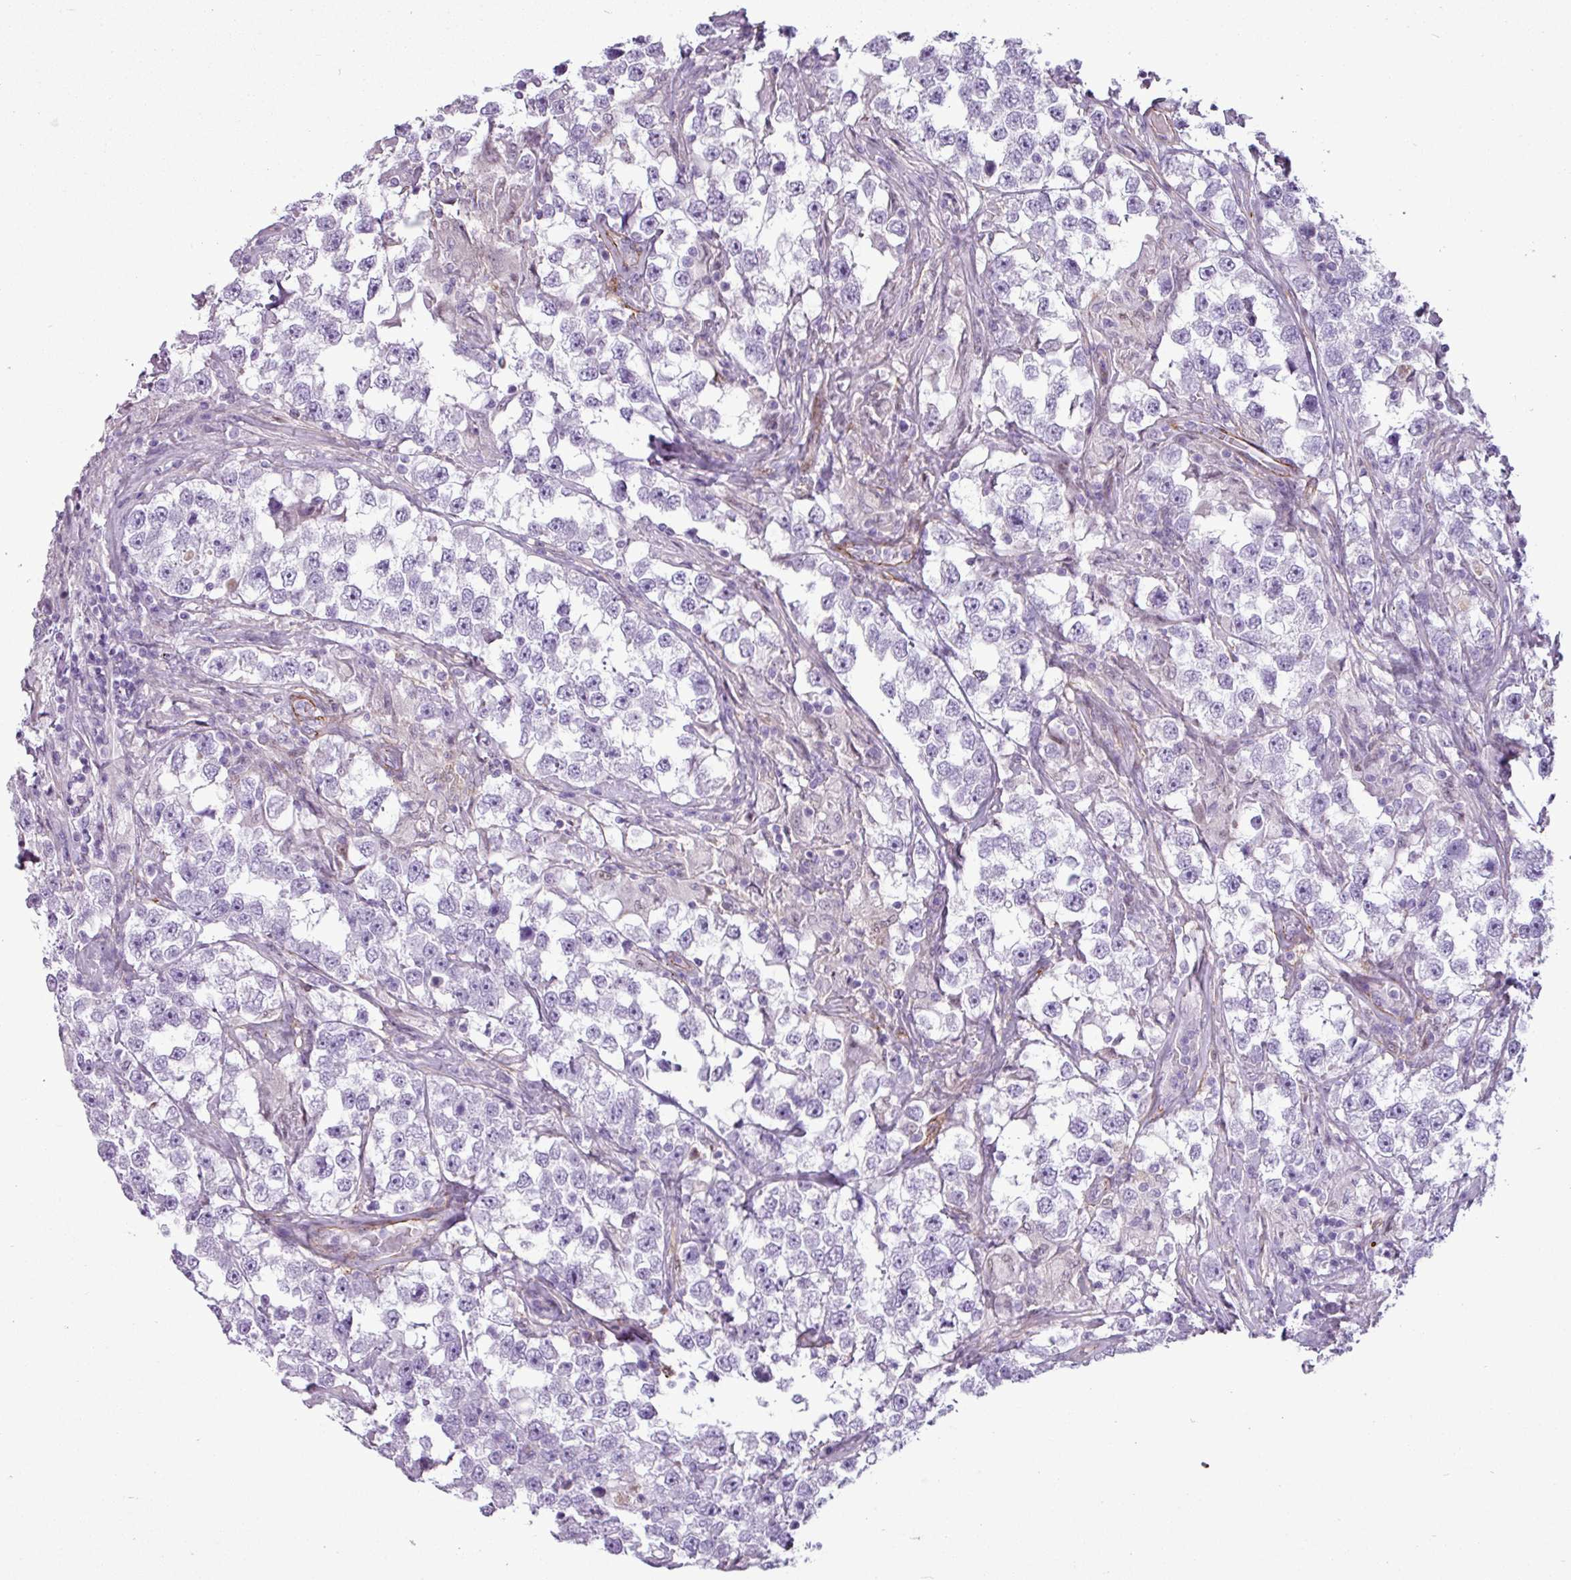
{"staining": {"intensity": "negative", "quantity": "none", "location": "none"}, "tissue": "testis cancer", "cell_type": "Tumor cells", "image_type": "cancer", "snomed": [{"axis": "morphology", "description": "Seminoma, NOS"}, {"axis": "topography", "description": "Testis"}], "caption": "Immunohistochemistry (IHC) photomicrograph of neoplastic tissue: testis seminoma stained with DAB exhibits no significant protein expression in tumor cells.", "gene": "ATP10A", "patient": {"sex": "male", "age": 46}}